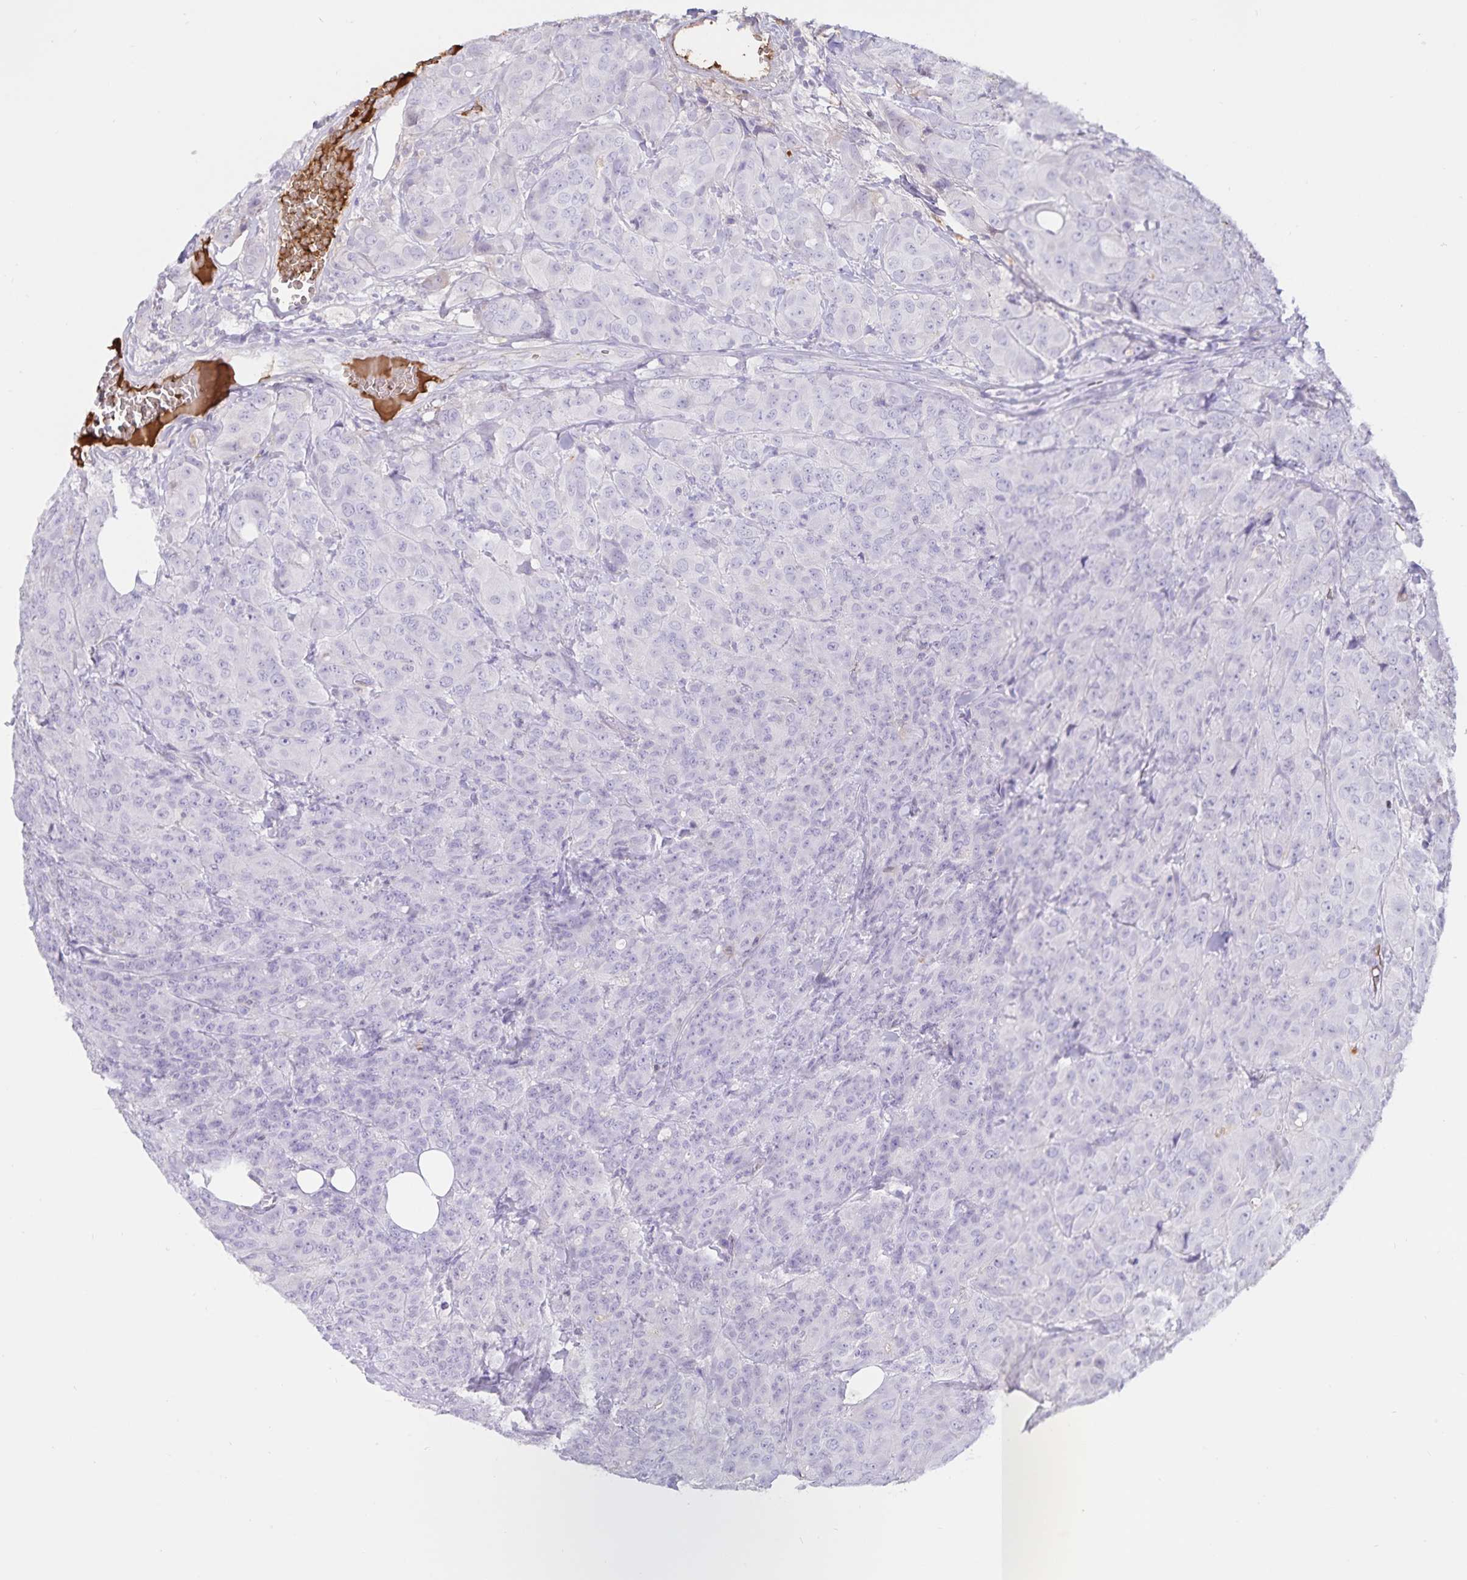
{"staining": {"intensity": "negative", "quantity": "none", "location": "none"}, "tissue": "breast cancer", "cell_type": "Tumor cells", "image_type": "cancer", "snomed": [{"axis": "morphology", "description": "Normal tissue, NOS"}, {"axis": "morphology", "description": "Duct carcinoma"}, {"axis": "topography", "description": "Breast"}], "caption": "IHC micrograph of neoplastic tissue: human breast cancer (infiltrating ductal carcinoma) stained with DAB (3,3'-diaminobenzidine) displays no significant protein expression in tumor cells.", "gene": "FGG", "patient": {"sex": "female", "age": 43}}